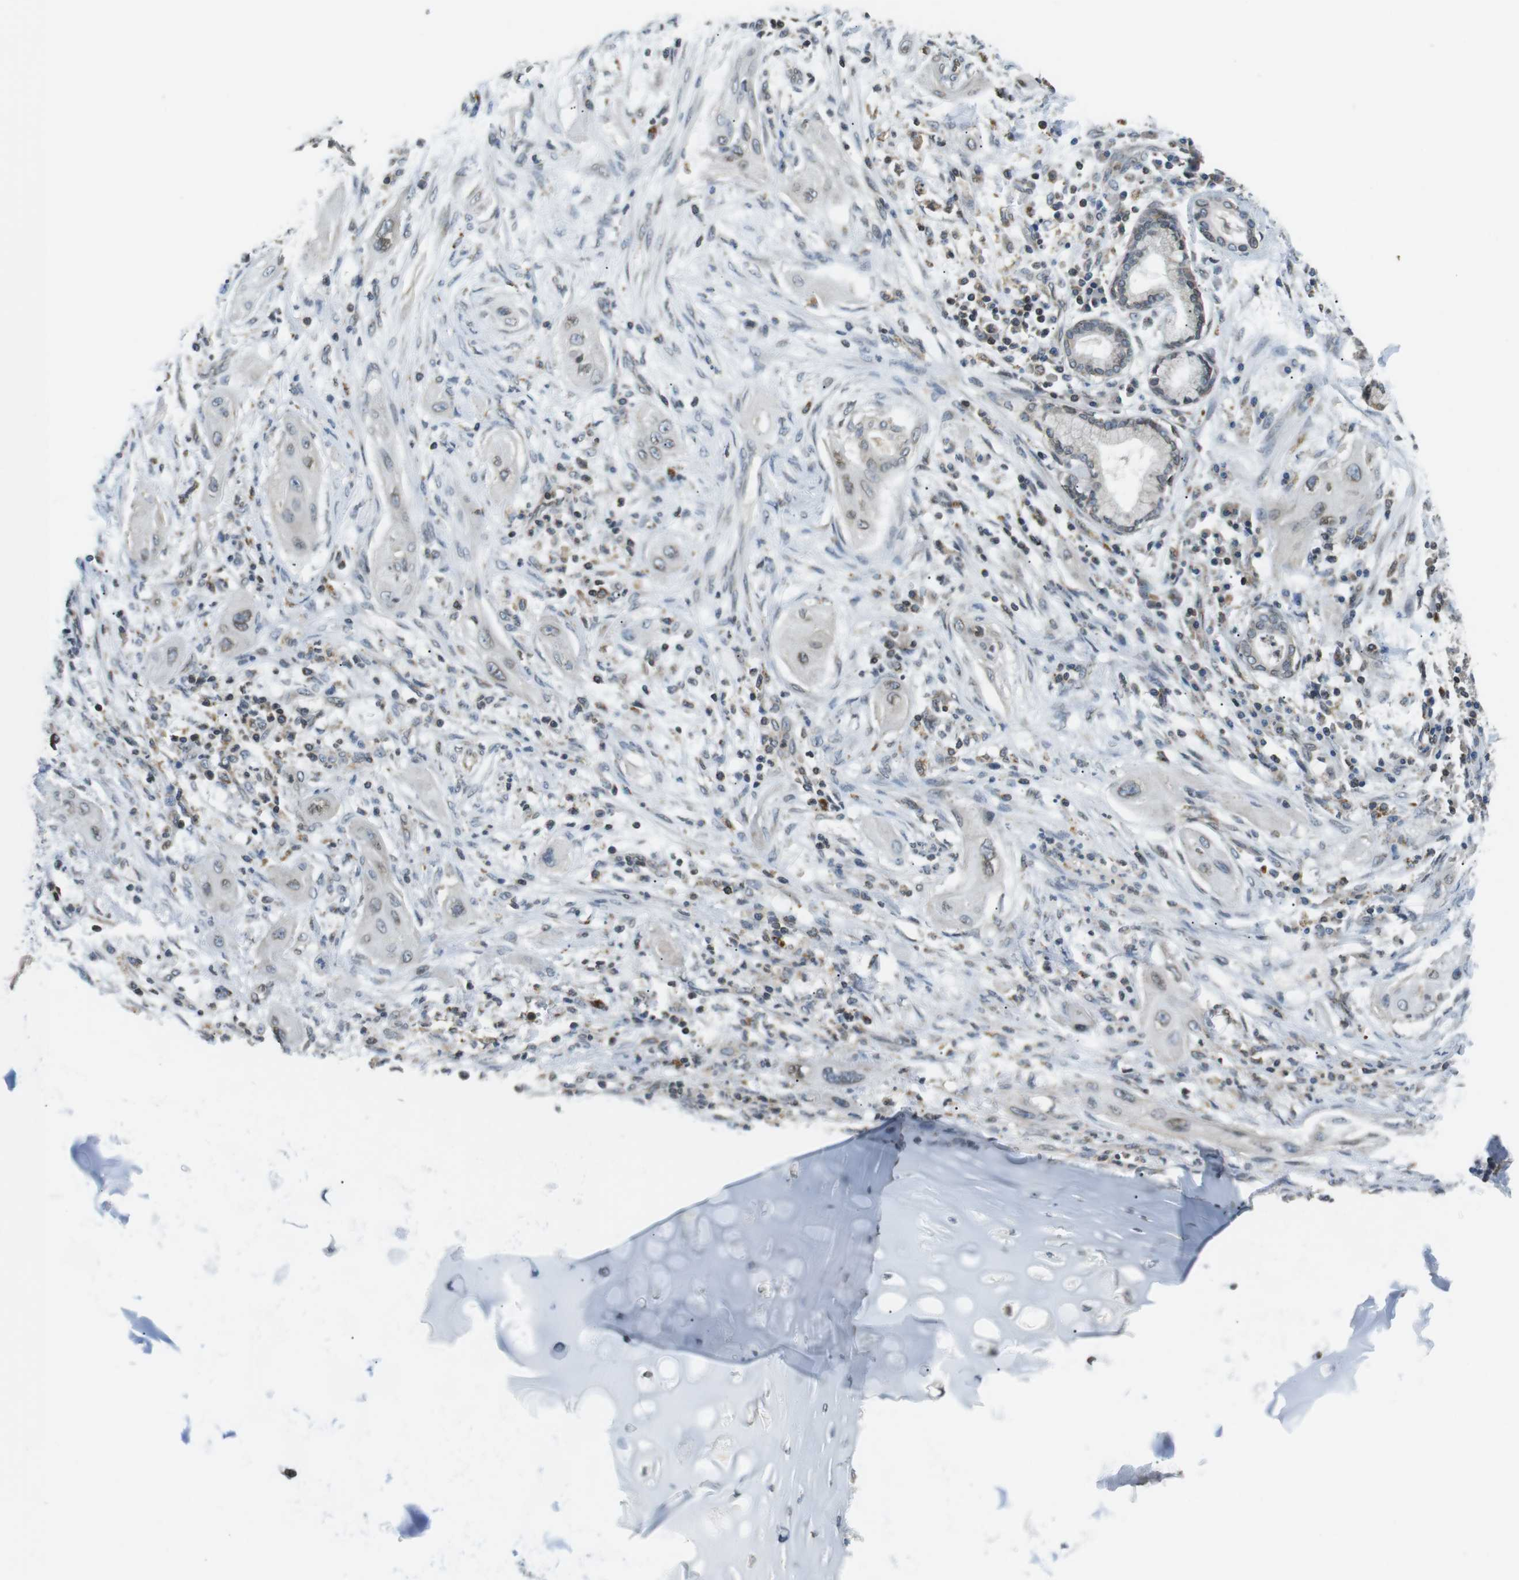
{"staining": {"intensity": "negative", "quantity": "none", "location": "none"}, "tissue": "lung cancer", "cell_type": "Tumor cells", "image_type": "cancer", "snomed": [{"axis": "morphology", "description": "Squamous cell carcinoma, NOS"}, {"axis": "topography", "description": "Lung"}], "caption": "A photomicrograph of human lung squamous cell carcinoma is negative for staining in tumor cells.", "gene": "TMX4", "patient": {"sex": "female", "age": 47}}